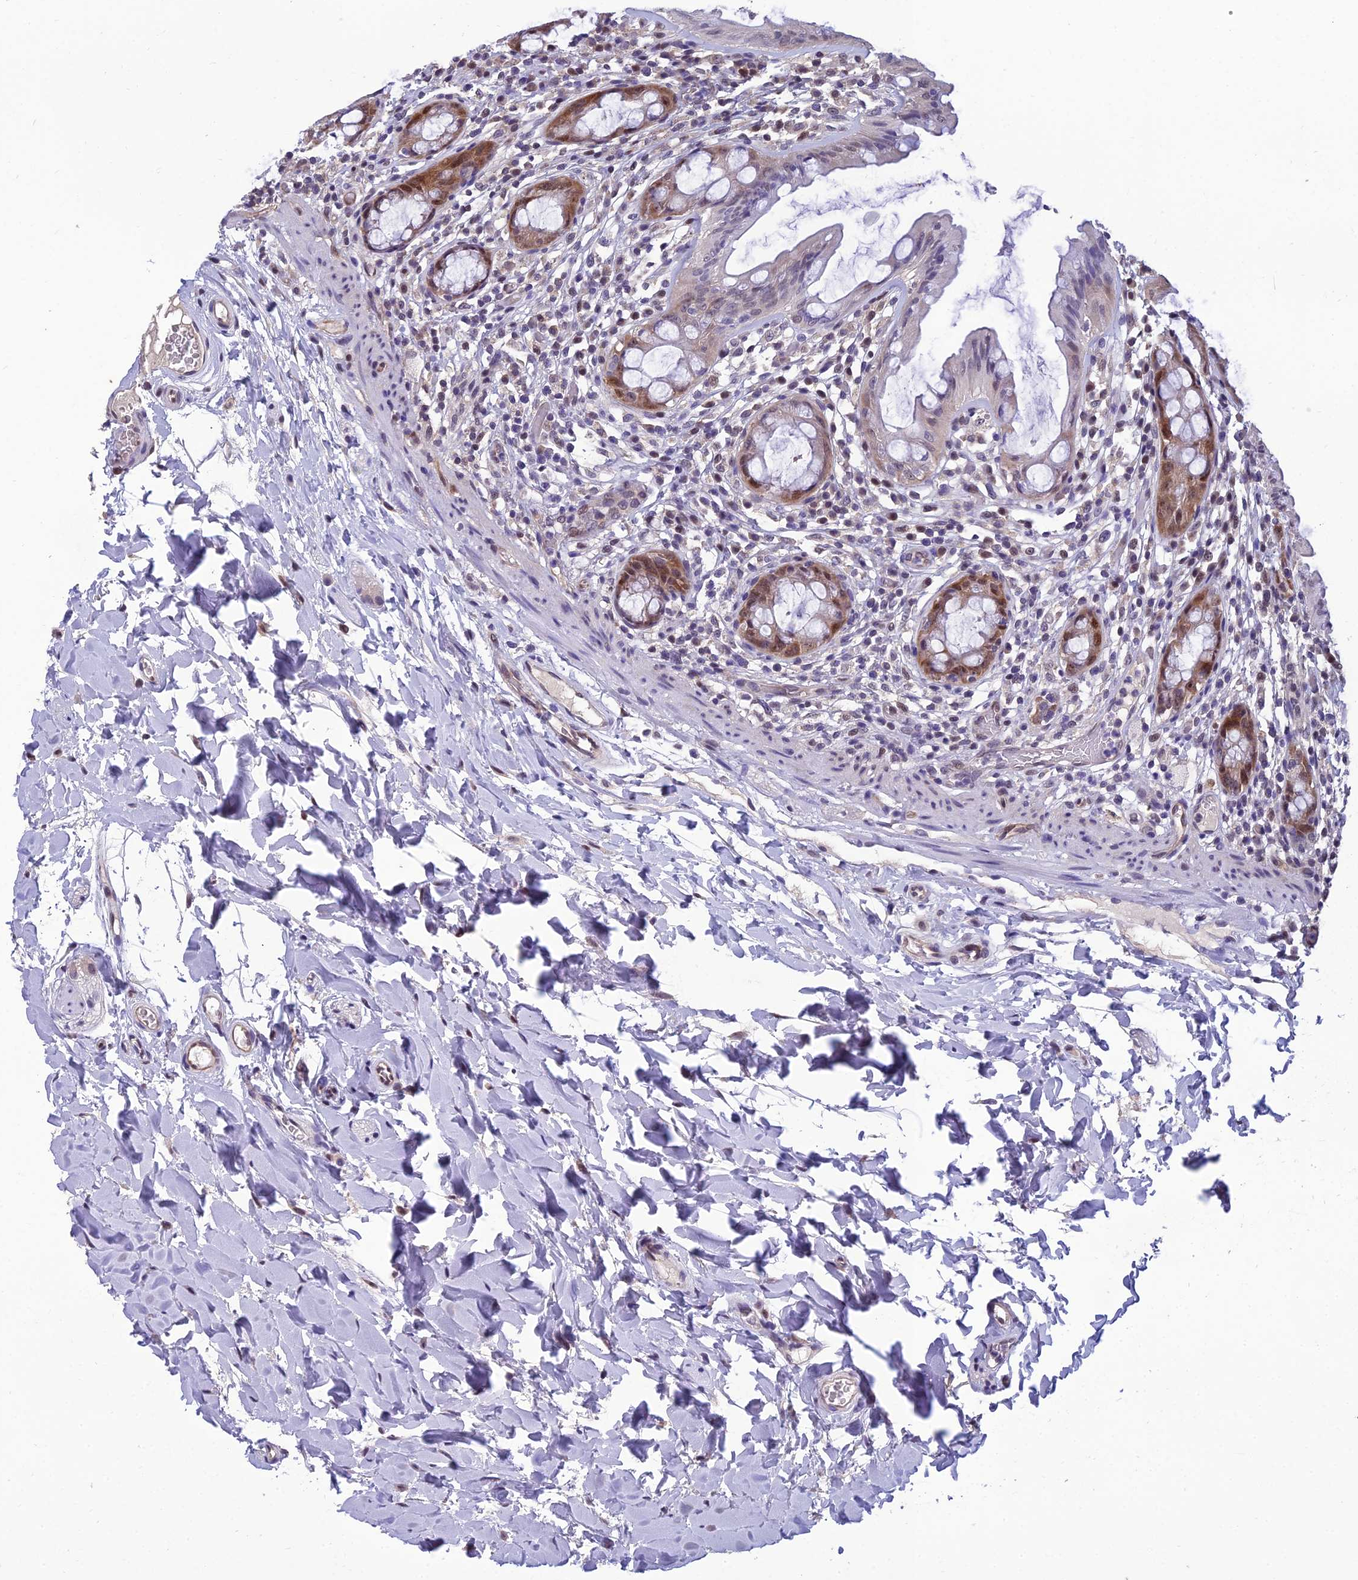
{"staining": {"intensity": "moderate", "quantity": ">75%", "location": "cytoplasmic/membranous,nuclear"}, "tissue": "rectum", "cell_type": "Glandular cells", "image_type": "normal", "snomed": [{"axis": "morphology", "description": "Normal tissue, NOS"}, {"axis": "topography", "description": "Rectum"}], "caption": "High-power microscopy captured an immunohistochemistry (IHC) histopathology image of unremarkable rectum, revealing moderate cytoplasmic/membranous,nuclear positivity in about >75% of glandular cells.", "gene": "GRWD1", "patient": {"sex": "female", "age": 57}}